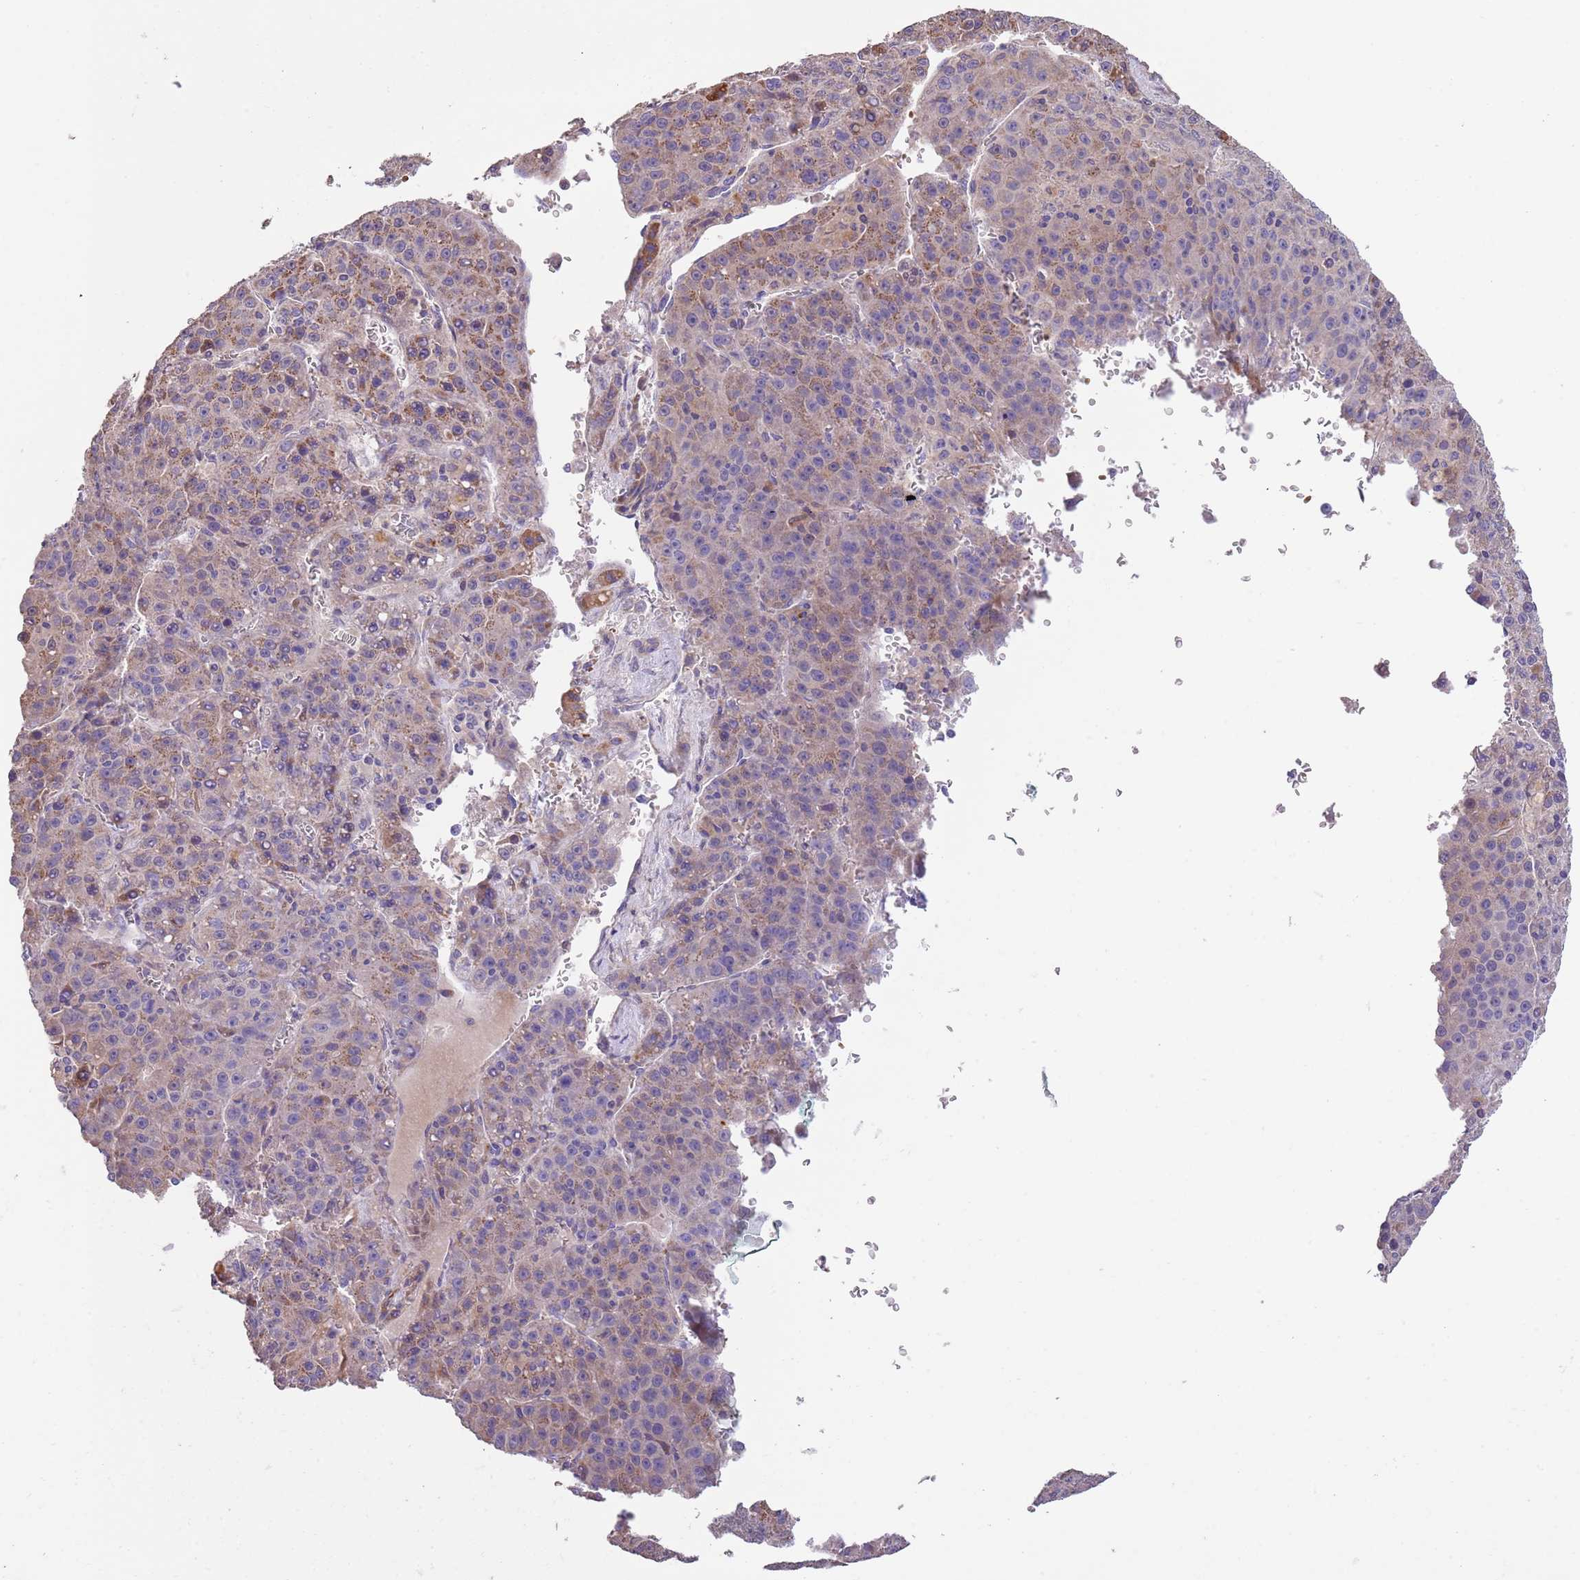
{"staining": {"intensity": "weak", "quantity": "25%-75%", "location": "cytoplasmic/membranous"}, "tissue": "liver cancer", "cell_type": "Tumor cells", "image_type": "cancer", "snomed": [{"axis": "morphology", "description": "Carcinoma, Hepatocellular, NOS"}, {"axis": "topography", "description": "Liver"}], "caption": "Immunohistochemistry (IHC) (DAB) staining of liver cancer reveals weak cytoplasmic/membranous protein positivity in approximately 25%-75% of tumor cells.", "gene": "PIGA", "patient": {"sex": "female", "age": 53}}